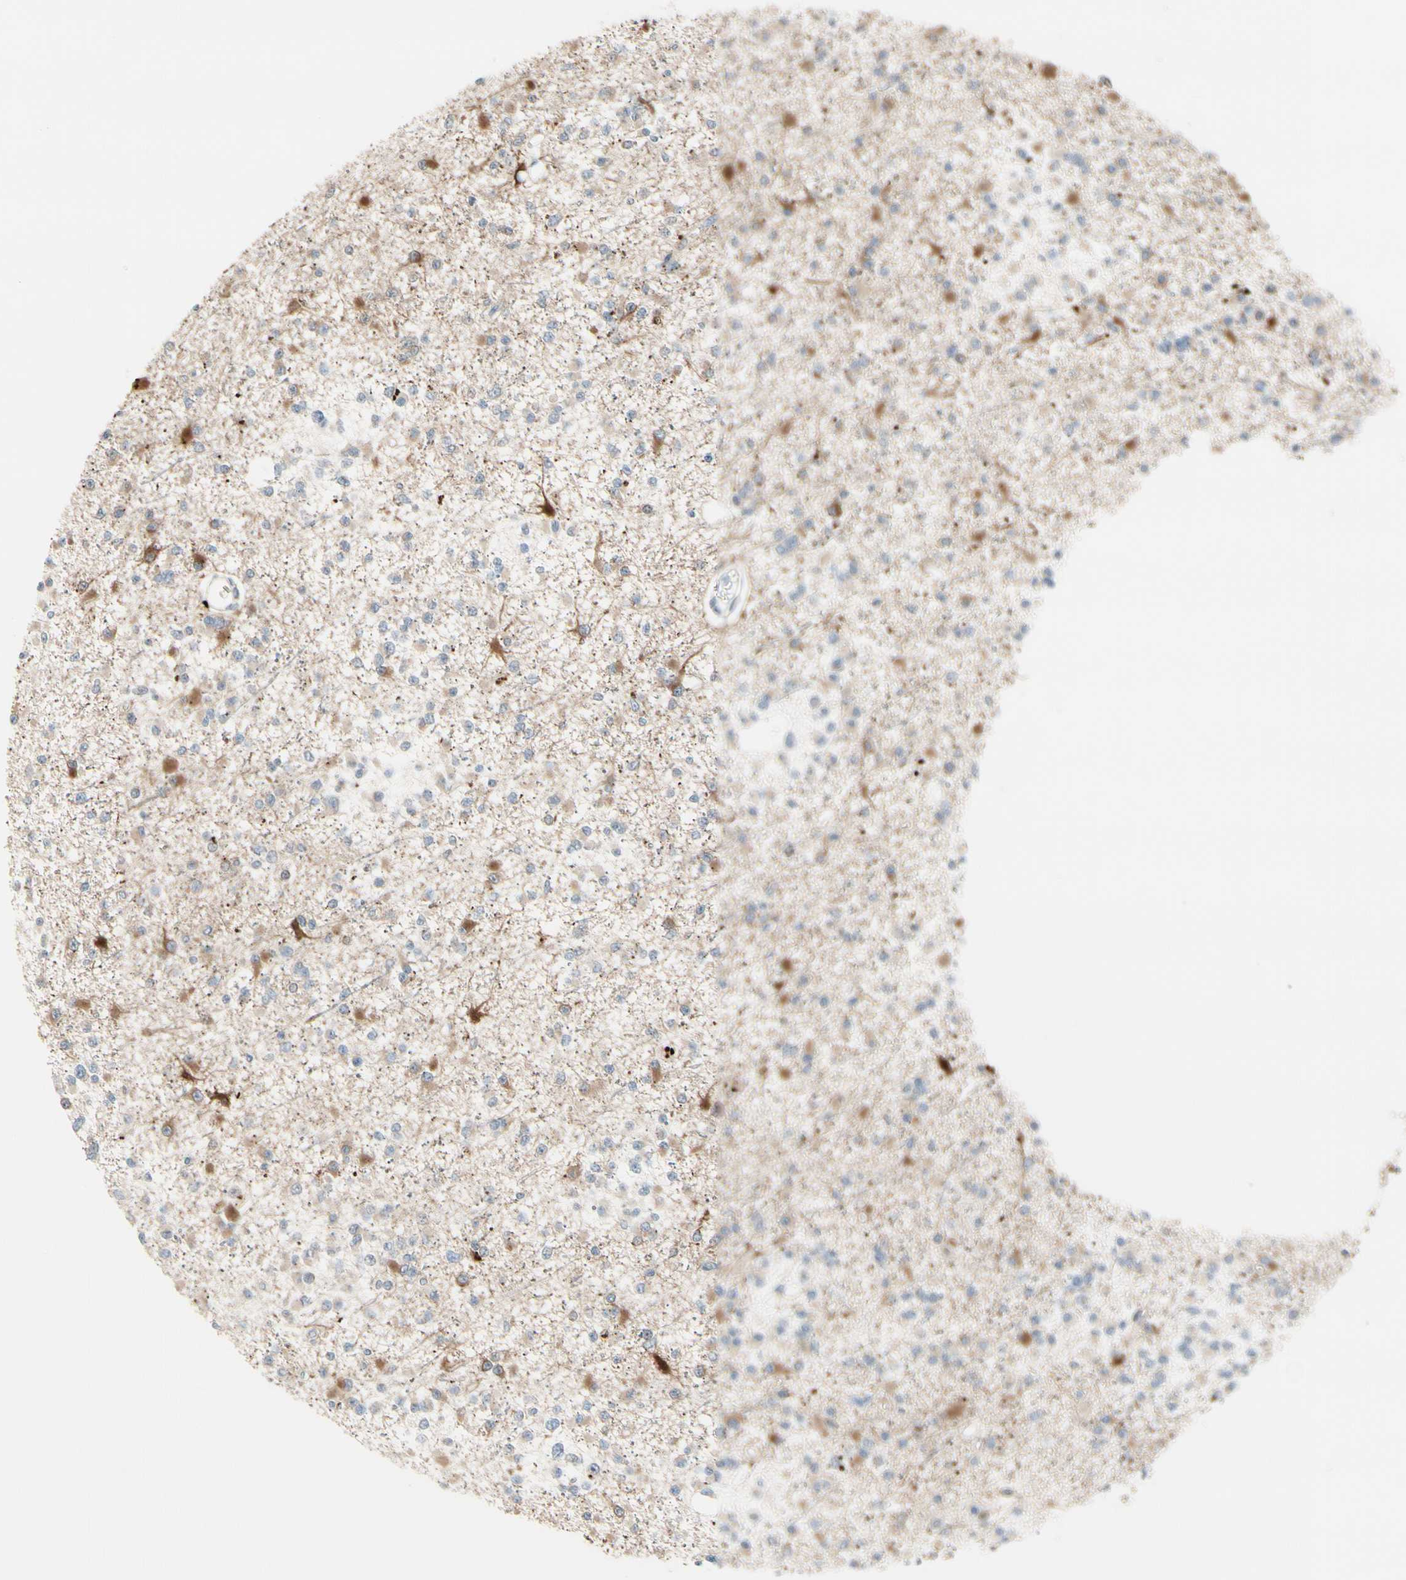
{"staining": {"intensity": "moderate", "quantity": "<25%", "location": "cytoplasmic/membranous"}, "tissue": "glioma", "cell_type": "Tumor cells", "image_type": "cancer", "snomed": [{"axis": "morphology", "description": "Glioma, malignant, Low grade"}, {"axis": "topography", "description": "Brain"}], "caption": "The micrograph displays a brown stain indicating the presence of a protein in the cytoplasmic/membranous of tumor cells in glioma.", "gene": "SNX29", "patient": {"sex": "female", "age": 22}}